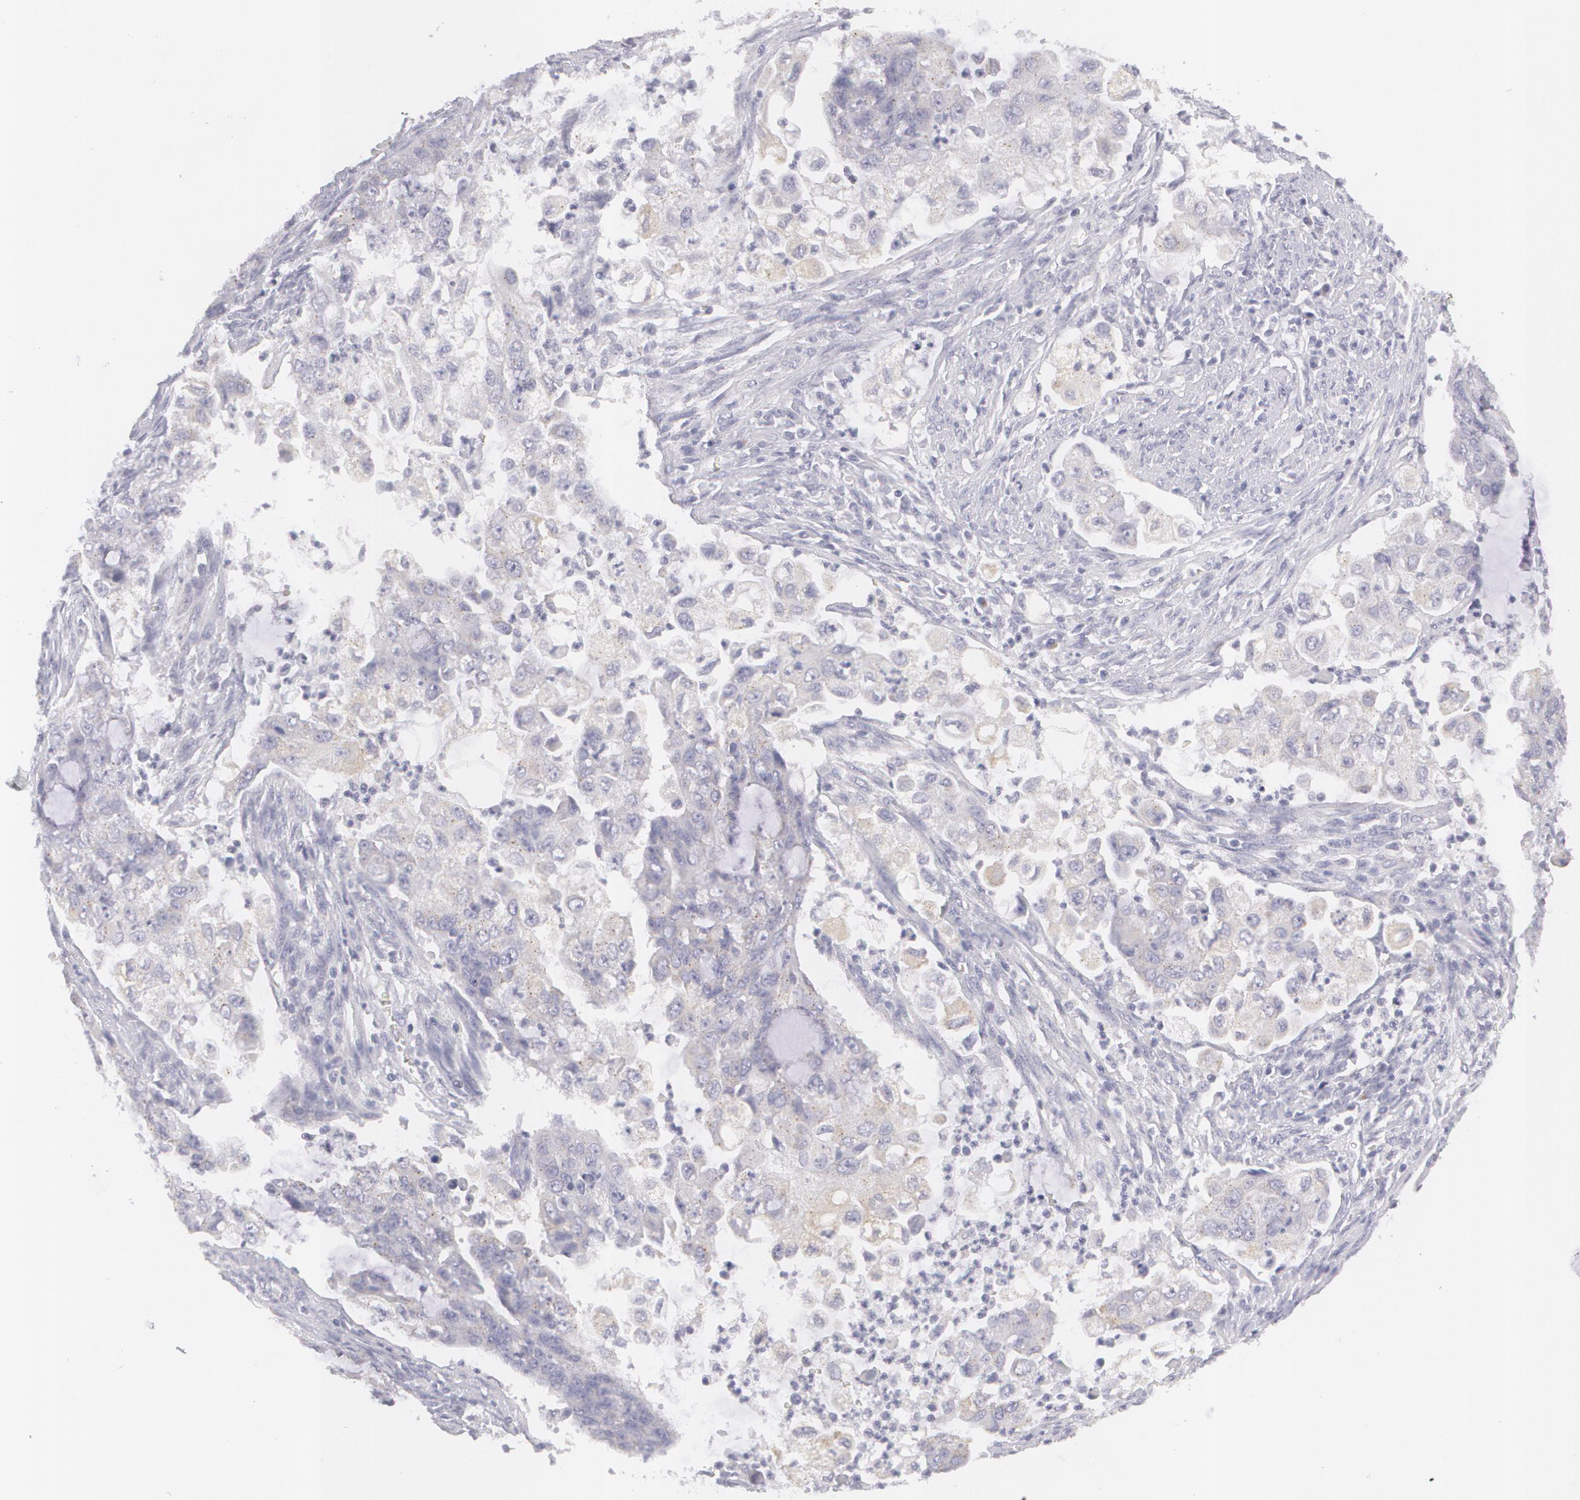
{"staining": {"intensity": "negative", "quantity": "none", "location": "none"}, "tissue": "endometrial cancer", "cell_type": "Tumor cells", "image_type": "cancer", "snomed": [{"axis": "morphology", "description": "Adenocarcinoma, NOS"}, {"axis": "topography", "description": "Endometrium"}], "caption": "The immunohistochemistry (IHC) histopathology image has no significant expression in tumor cells of endometrial cancer tissue. (Stains: DAB (3,3'-diaminobenzidine) immunohistochemistry (IHC) with hematoxylin counter stain, Microscopy: brightfield microscopy at high magnification).", "gene": "MBNL3", "patient": {"sex": "female", "age": 75}}